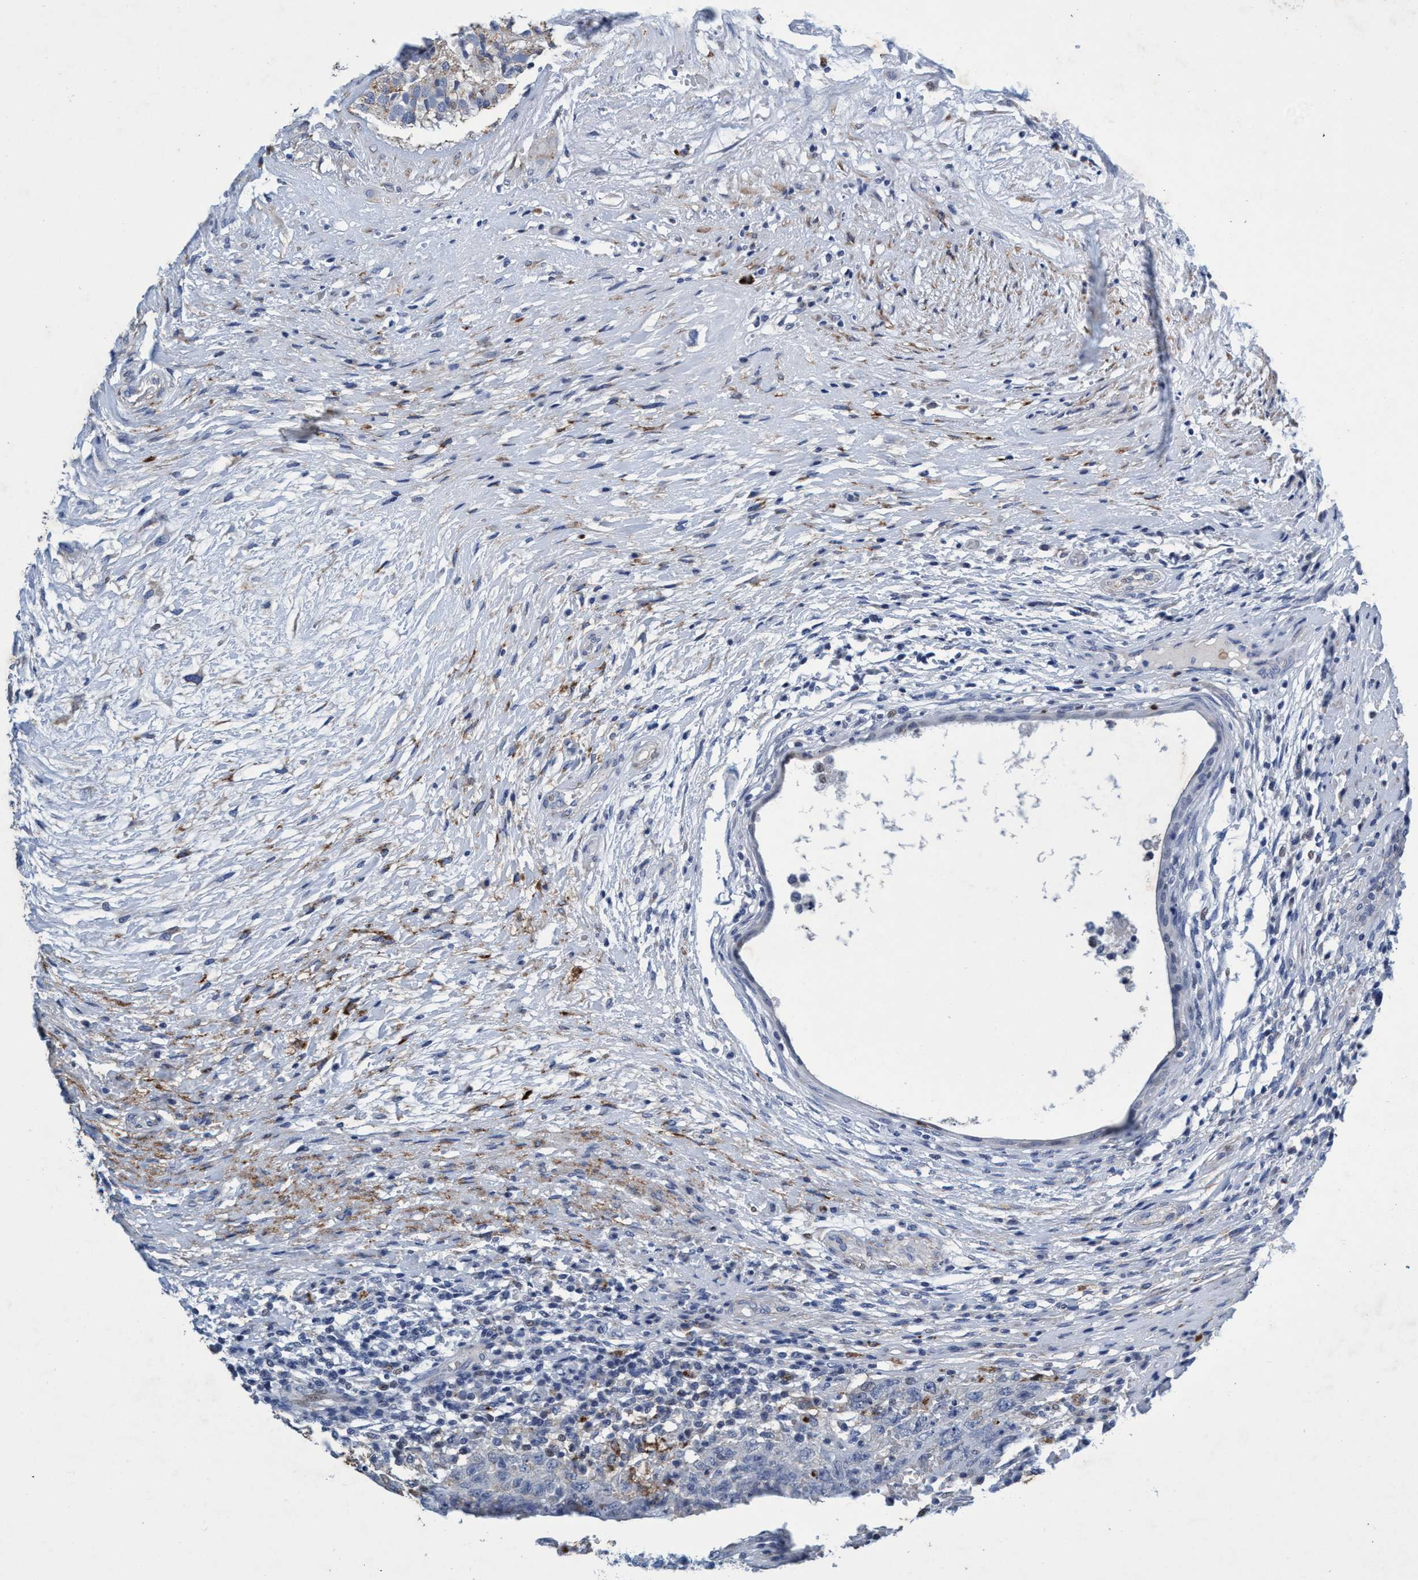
{"staining": {"intensity": "negative", "quantity": "none", "location": "none"}, "tissue": "testis cancer", "cell_type": "Tumor cells", "image_type": "cancer", "snomed": [{"axis": "morphology", "description": "Carcinoma, Embryonal, NOS"}, {"axis": "topography", "description": "Testis"}], "caption": "Human embryonal carcinoma (testis) stained for a protein using IHC exhibits no expression in tumor cells.", "gene": "GRB14", "patient": {"sex": "male", "age": 26}}